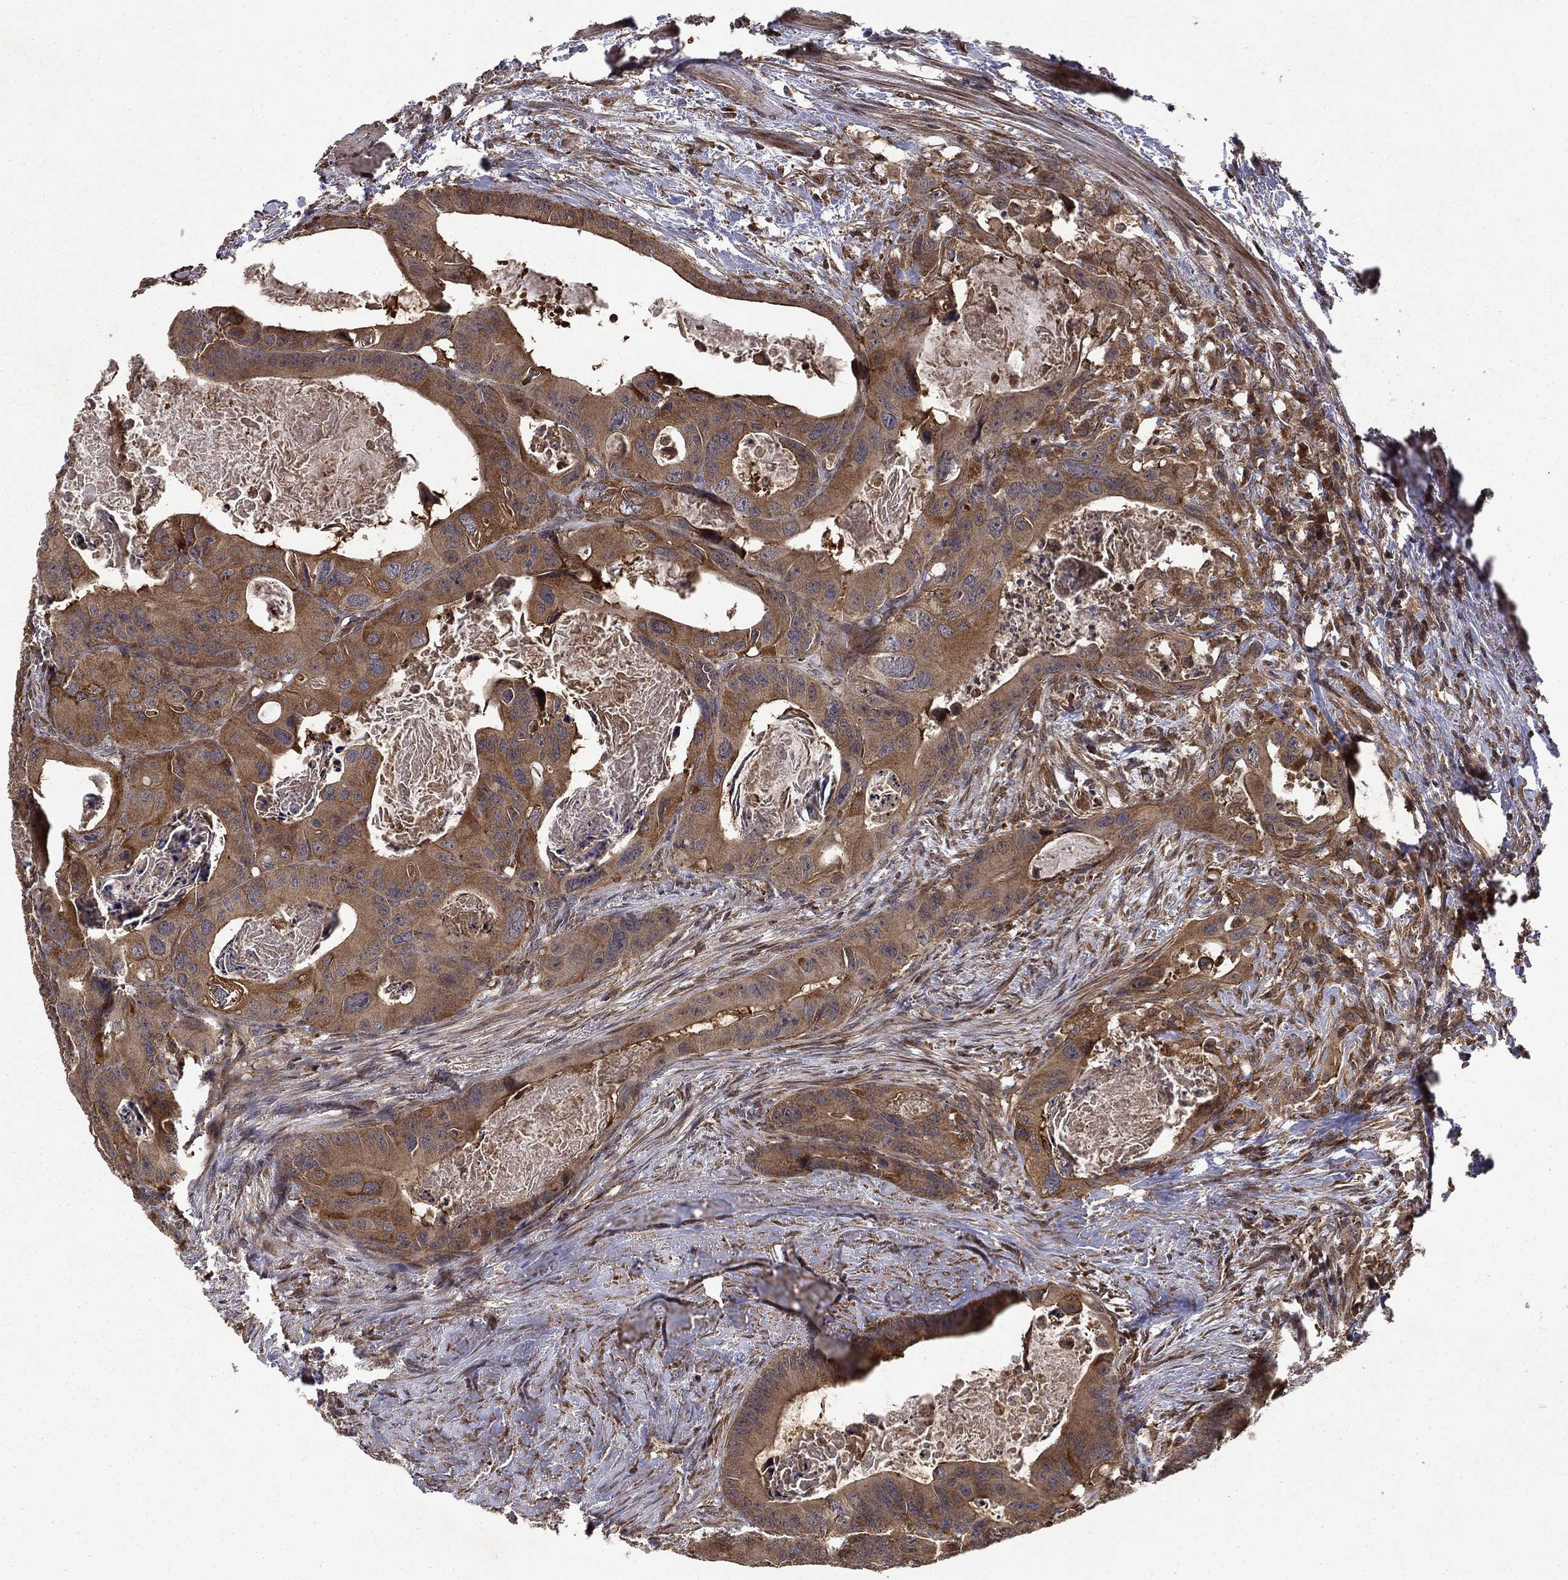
{"staining": {"intensity": "strong", "quantity": ">75%", "location": "cytoplasmic/membranous"}, "tissue": "colorectal cancer", "cell_type": "Tumor cells", "image_type": "cancer", "snomed": [{"axis": "morphology", "description": "Adenocarcinoma, NOS"}, {"axis": "topography", "description": "Rectum"}], "caption": "Tumor cells display high levels of strong cytoplasmic/membranous positivity in about >75% of cells in human colorectal adenocarcinoma.", "gene": "BABAM2", "patient": {"sex": "male", "age": 64}}